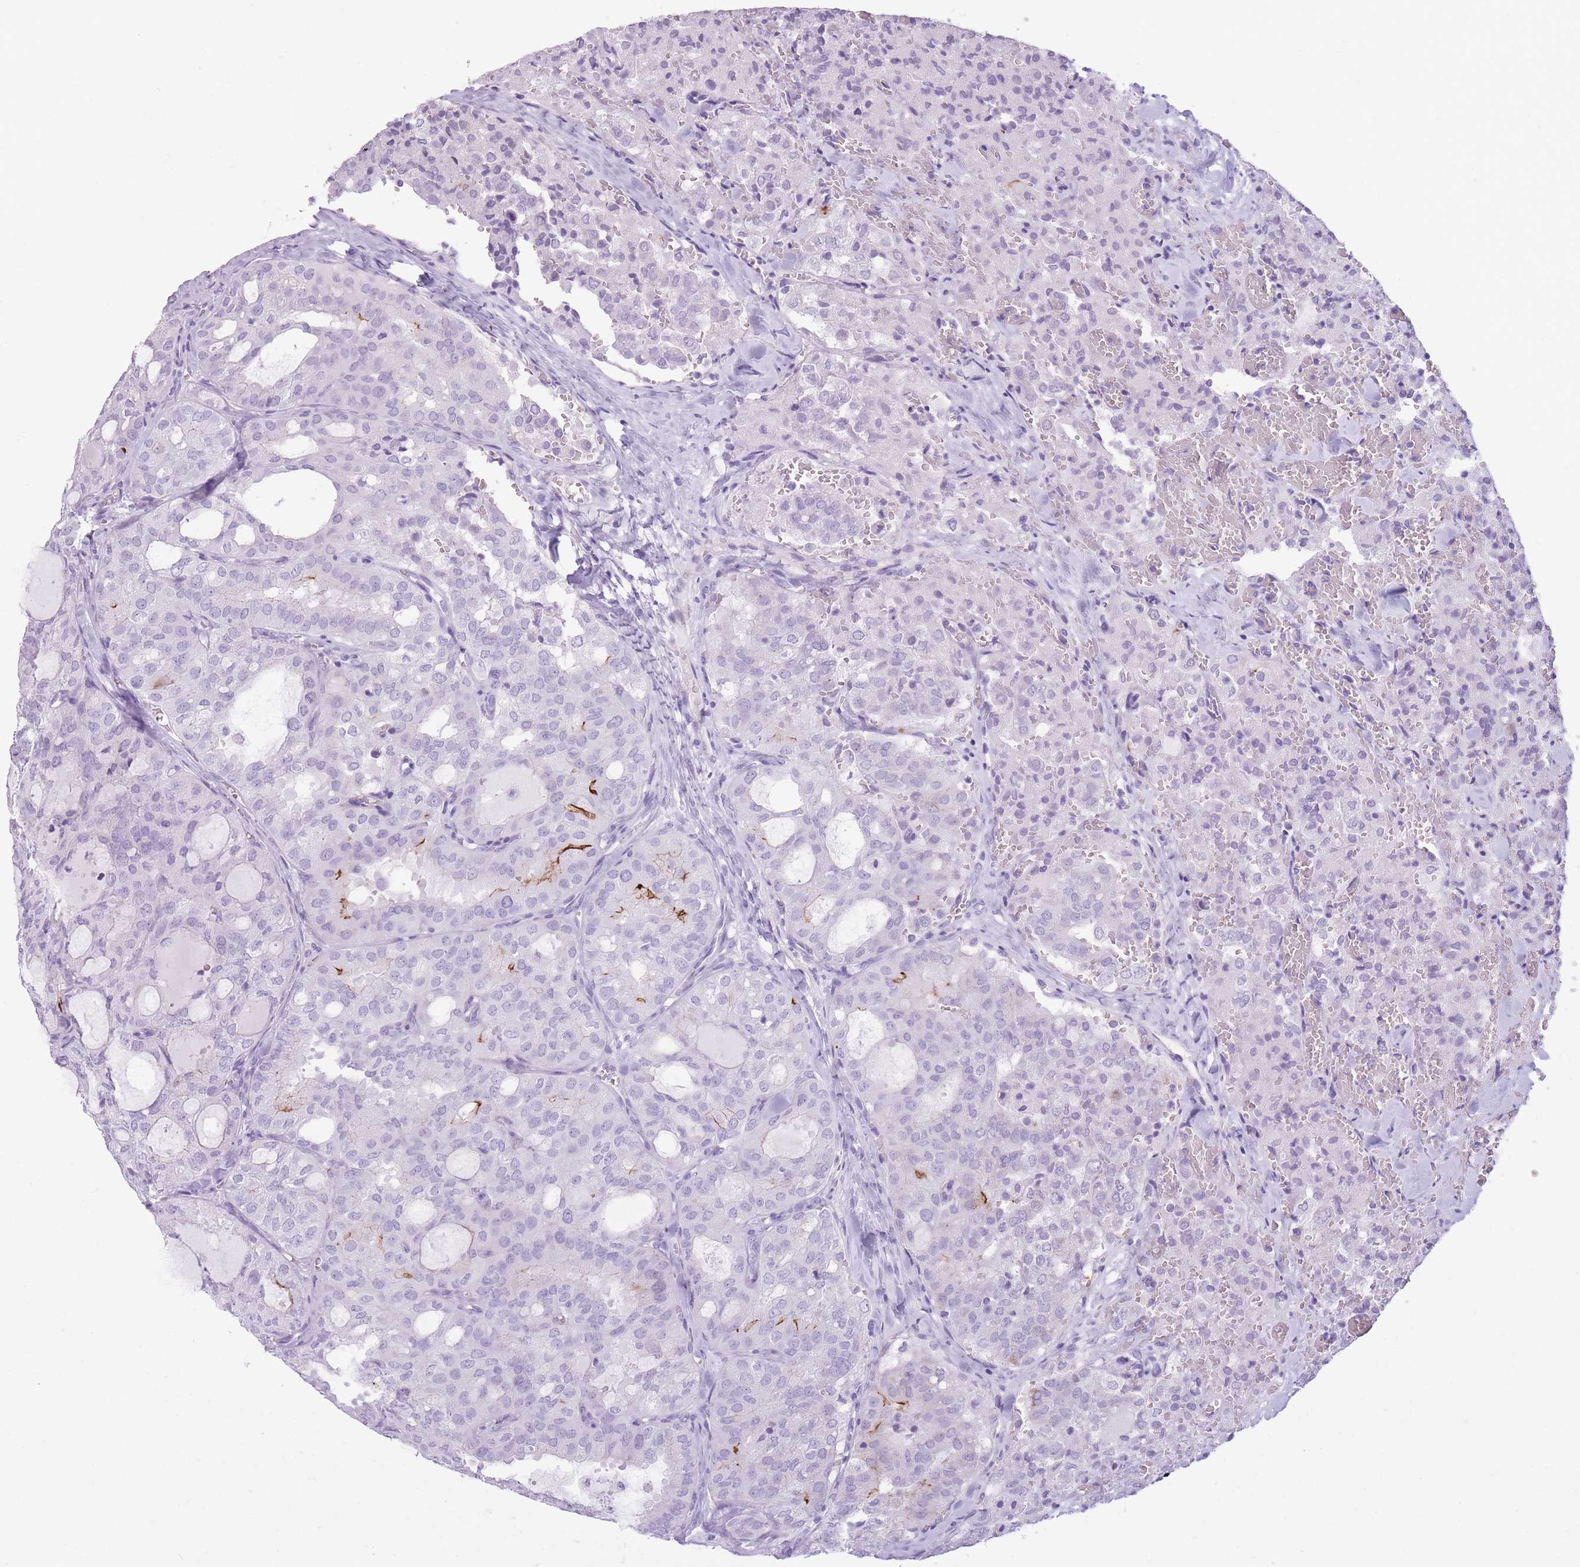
{"staining": {"intensity": "strong", "quantity": "<25%", "location": "cytoplasmic/membranous"}, "tissue": "thyroid cancer", "cell_type": "Tumor cells", "image_type": "cancer", "snomed": [{"axis": "morphology", "description": "Follicular adenoma carcinoma, NOS"}, {"axis": "topography", "description": "Thyroid gland"}], "caption": "Thyroid cancer (follicular adenoma carcinoma) stained with a brown dye shows strong cytoplasmic/membranous positive expression in about <25% of tumor cells.", "gene": "GOLGA6D", "patient": {"sex": "male", "age": 75}}